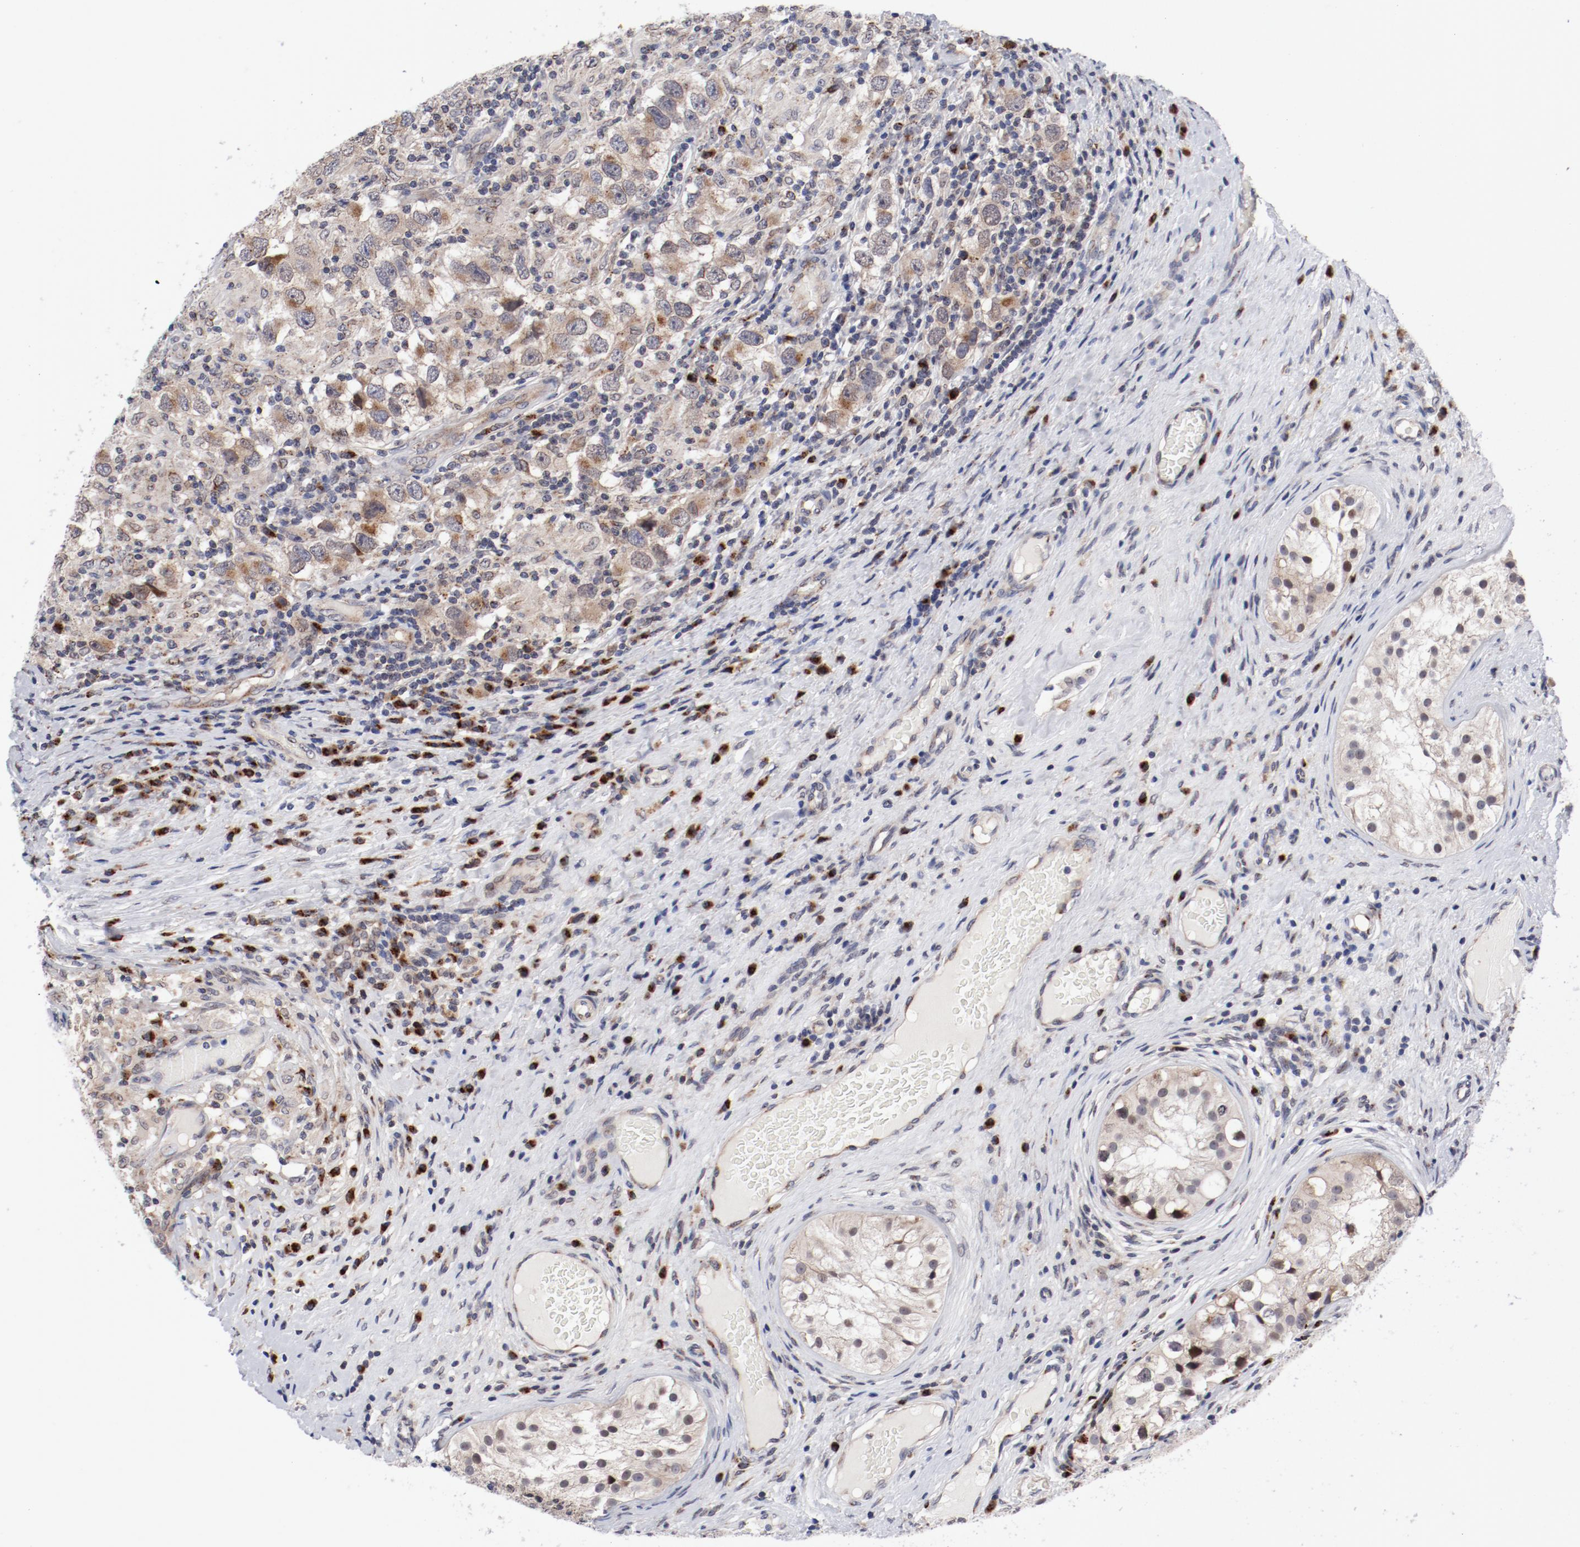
{"staining": {"intensity": "moderate", "quantity": "25%-75%", "location": "cytoplasmic/membranous"}, "tissue": "testis cancer", "cell_type": "Tumor cells", "image_type": "cancer", "snomed": [{"axis": "morphology", "description": "Carcinoma, Embryonal, NOS"}, {"axis": "topography", "description": "Testis"}], "caption": "Testis cancer (embryonal carcinoma) stained with a brown dye reveals moderate cytoplasmic/membranous positive positivity in approximately 25%-75% of tumor cells.", "gene": "RPL12", "patient": {"sex": "male", "age": 21}}